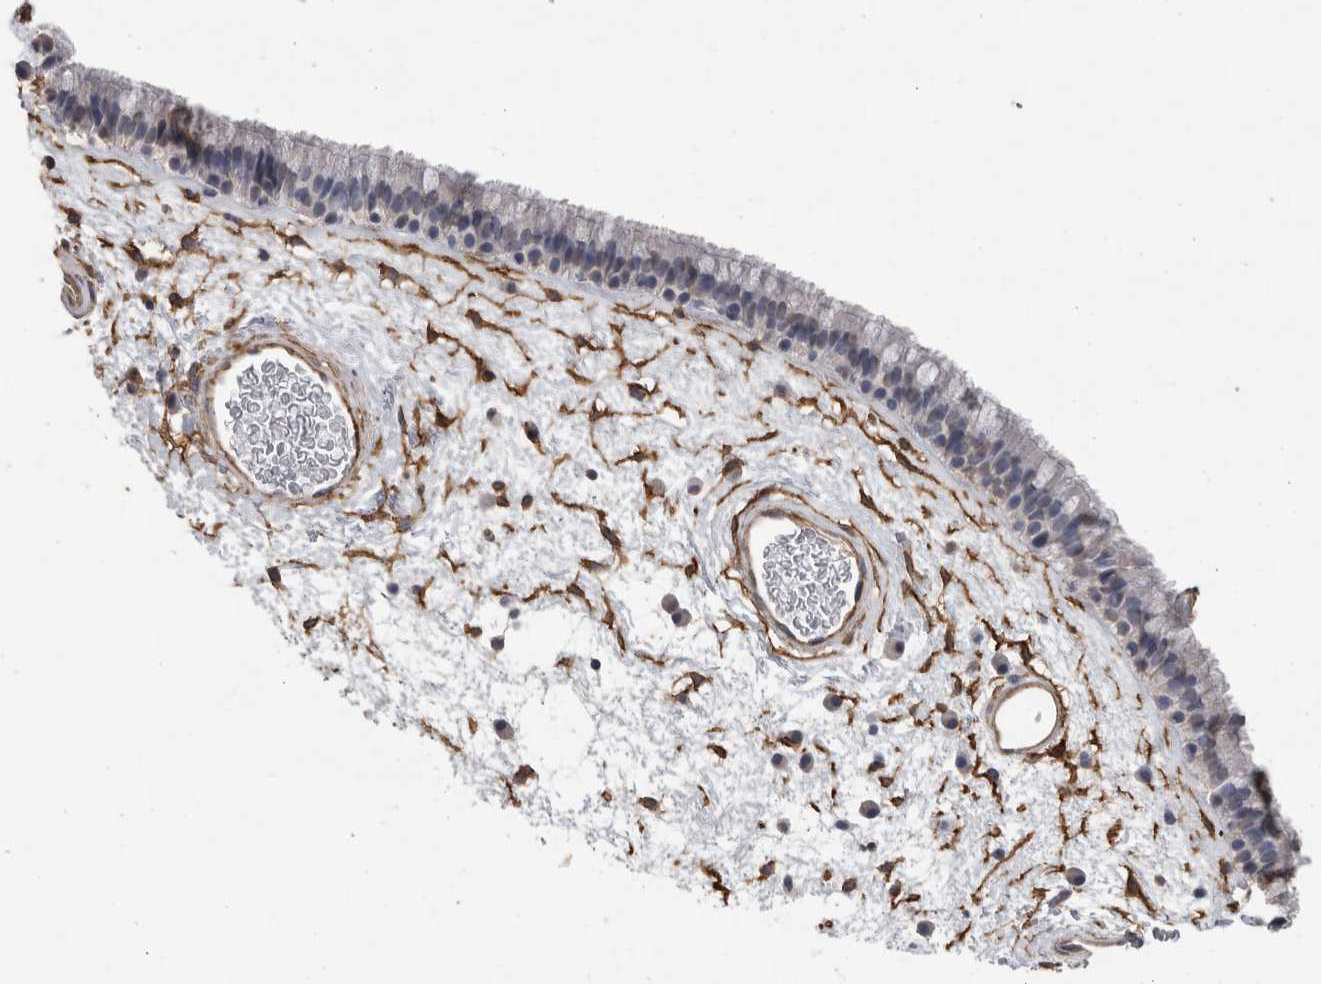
{"staining": {"intensity": "negative", "quantity": "none", "location": "none"}, "tissue": "nasopharynx", "cell_type": "Respiratory epithelial cells", "image_type": "normal", "snomed": [{"axis": "morphology", "description": "Normal tissue, NOS"}, {"axis": "morphology", "description": "Inflammation, NOS"}, {"axis": "topography", "description": "Nasopharynx"}], "caption": "DAB immunohistochemical staining of unremarkable human nasopharynx demonstrates no significant expression in respiratory epithelial cells. (DAB (3,3'-diaminobenzidine) immunohistochemistry (IHC), high magnification).", "gene": "RECK", "patient": {"sex": "male", "age": 48}}